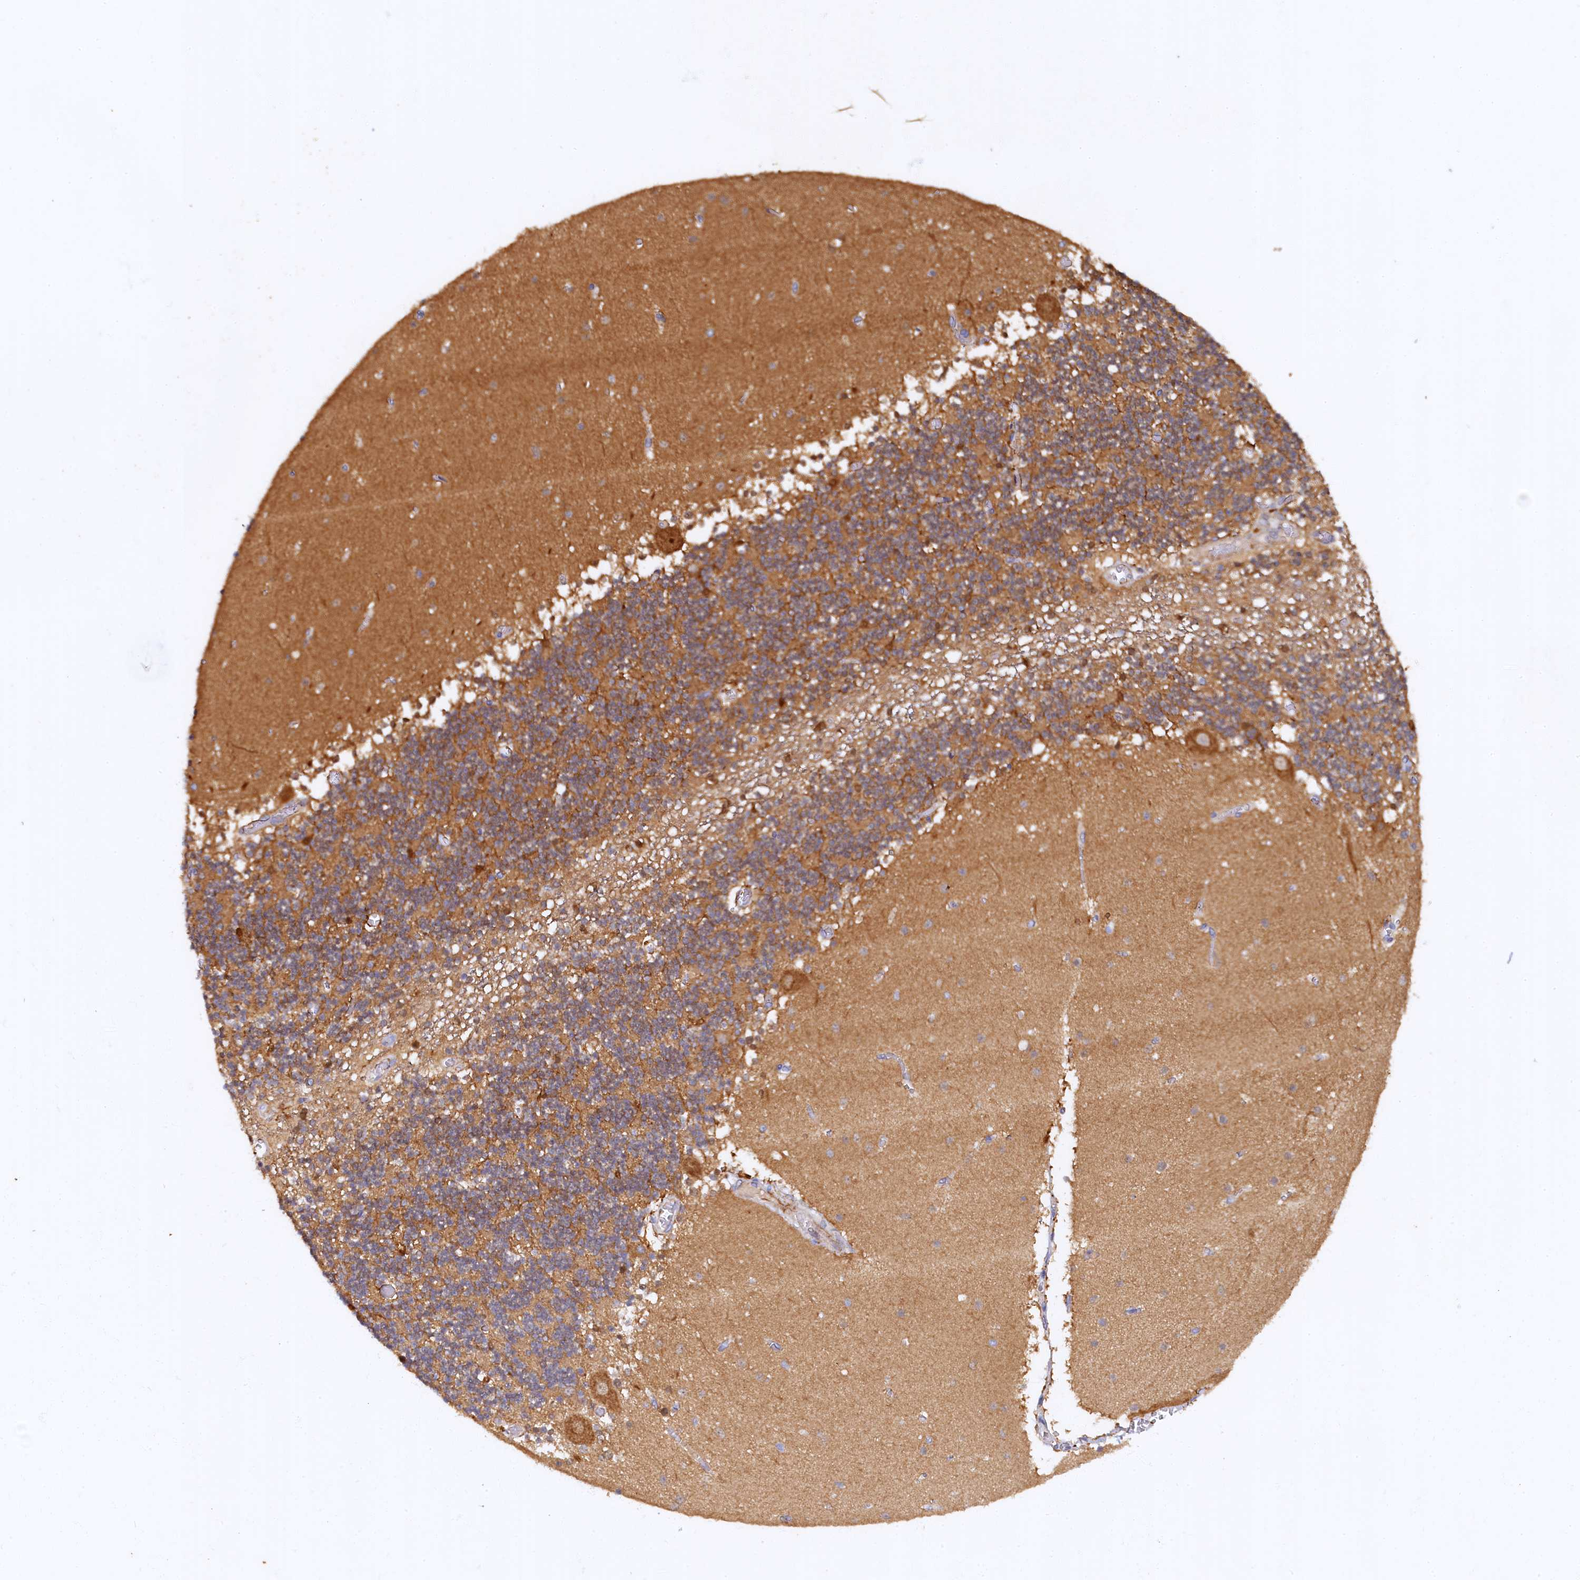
{"staining": {"intensity": "moderate", "quantity": ">75%", "location": "cytoplasmic/membranous"}, "tissue": "cerebellum", "cell_type": "Cells in granular layer", "image_type": "normal", "snomed": [{"axis": "morphology", "description": "Normal tissue, NOS"}, {"axis": "topography", "description": "Cerebellum"}], "caption": "The immunohistochemical stain highlights moderate cytoplasmic/membranous positivity in cells in granular layer of unremarkable cerebellum.", "gene": "ARL11", "patient": {"sex": "female", "age": 28}}